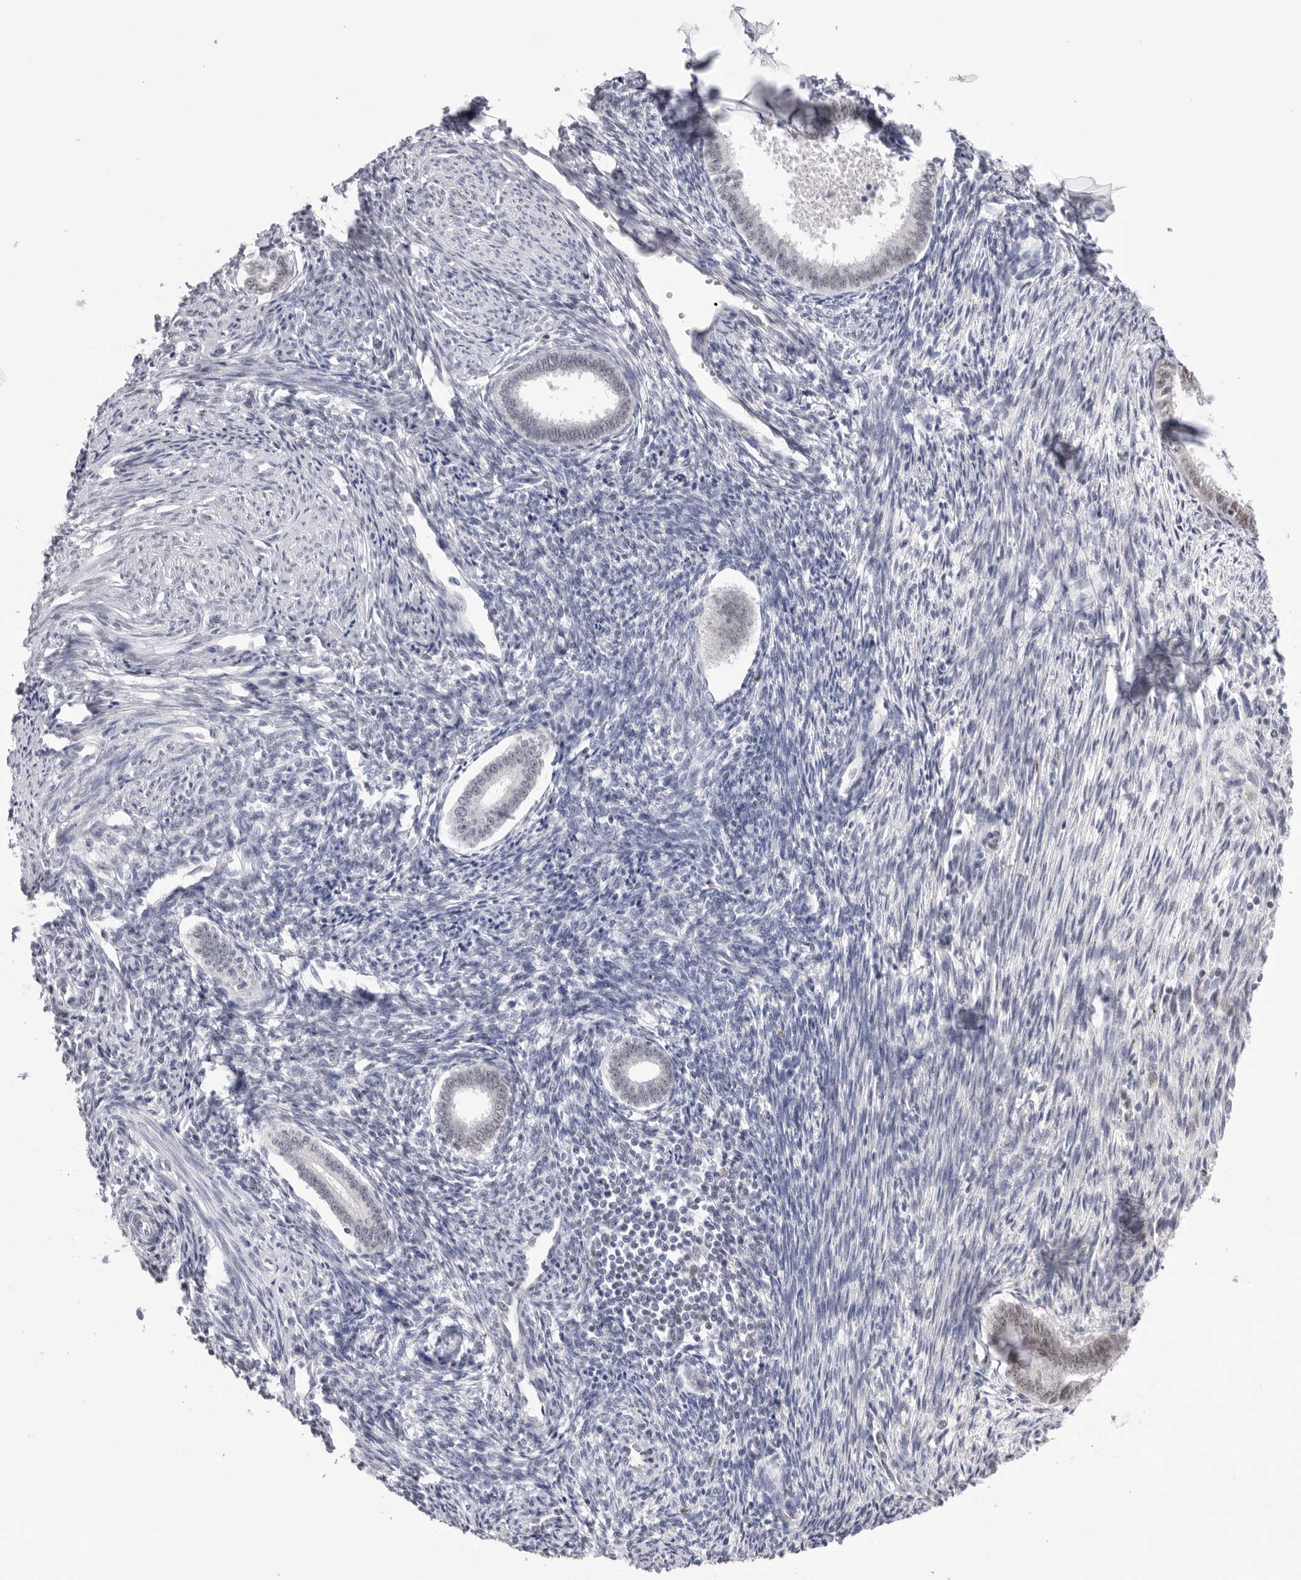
{"staining": {"intensity": "negative", "quantity": "none", "location": "none"}, "tissue": "endometrium", "cell_type": "Cells in endometrial stroma", "image_type": "normal", "snomed": [{"axis": "morphology", "description": "Normal tissue, NOS"}, {"axis": "topography", "description": "Endometrium"}], "caption": "The photomicrograph reveals no staining of cells in endometrial stroma in benign endometrium. (DAB (3,3'-diaminobenzidine) IHC visualized using brightfield microscopy, high magnification).", "gene": "BCLAF3", "patient": {"sex": "female", "age": 56}}